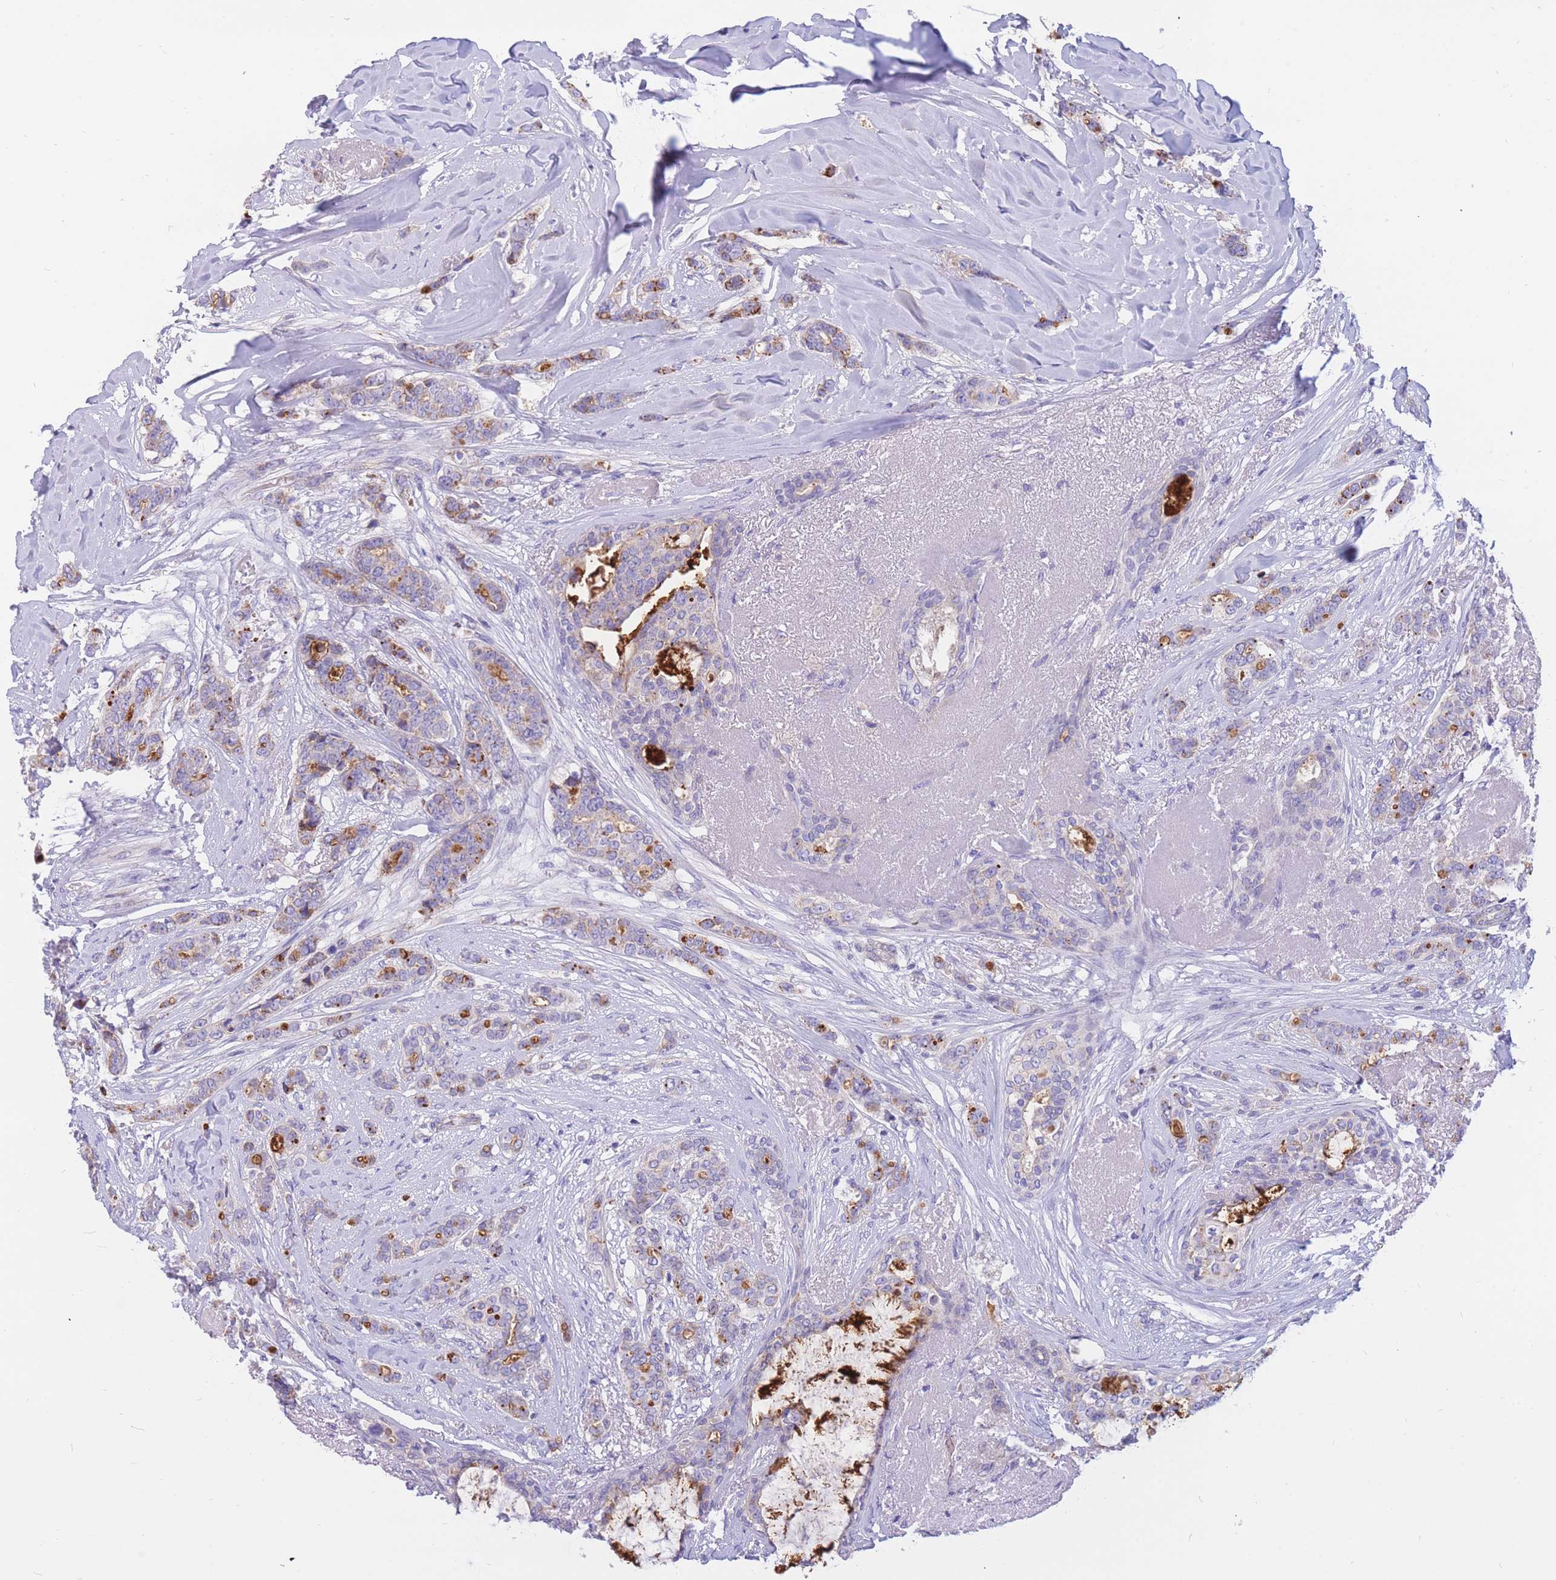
{"staining": {"intensity": "moderate", "quantity": "25%-75%", "location": "cytoplasmic/membranous"}, "tissue": "breast cancer", "cell_type": "Tumor cells", "image_type": "cancer", "snomed": [{"axis": "morphology", "description": "Lobular carcinoma"}, {"axis": "topography", "description": "Breast"}], "caption": "Breast cancer (lobular carcinoma) stained for a protein (brown) reveals moderate cytoplasmic/membranous positive staining in approximately 25%-75% of tumor cells.", "gene": "SULT1A1", "patient": {"sex": "female", "age": 51}}